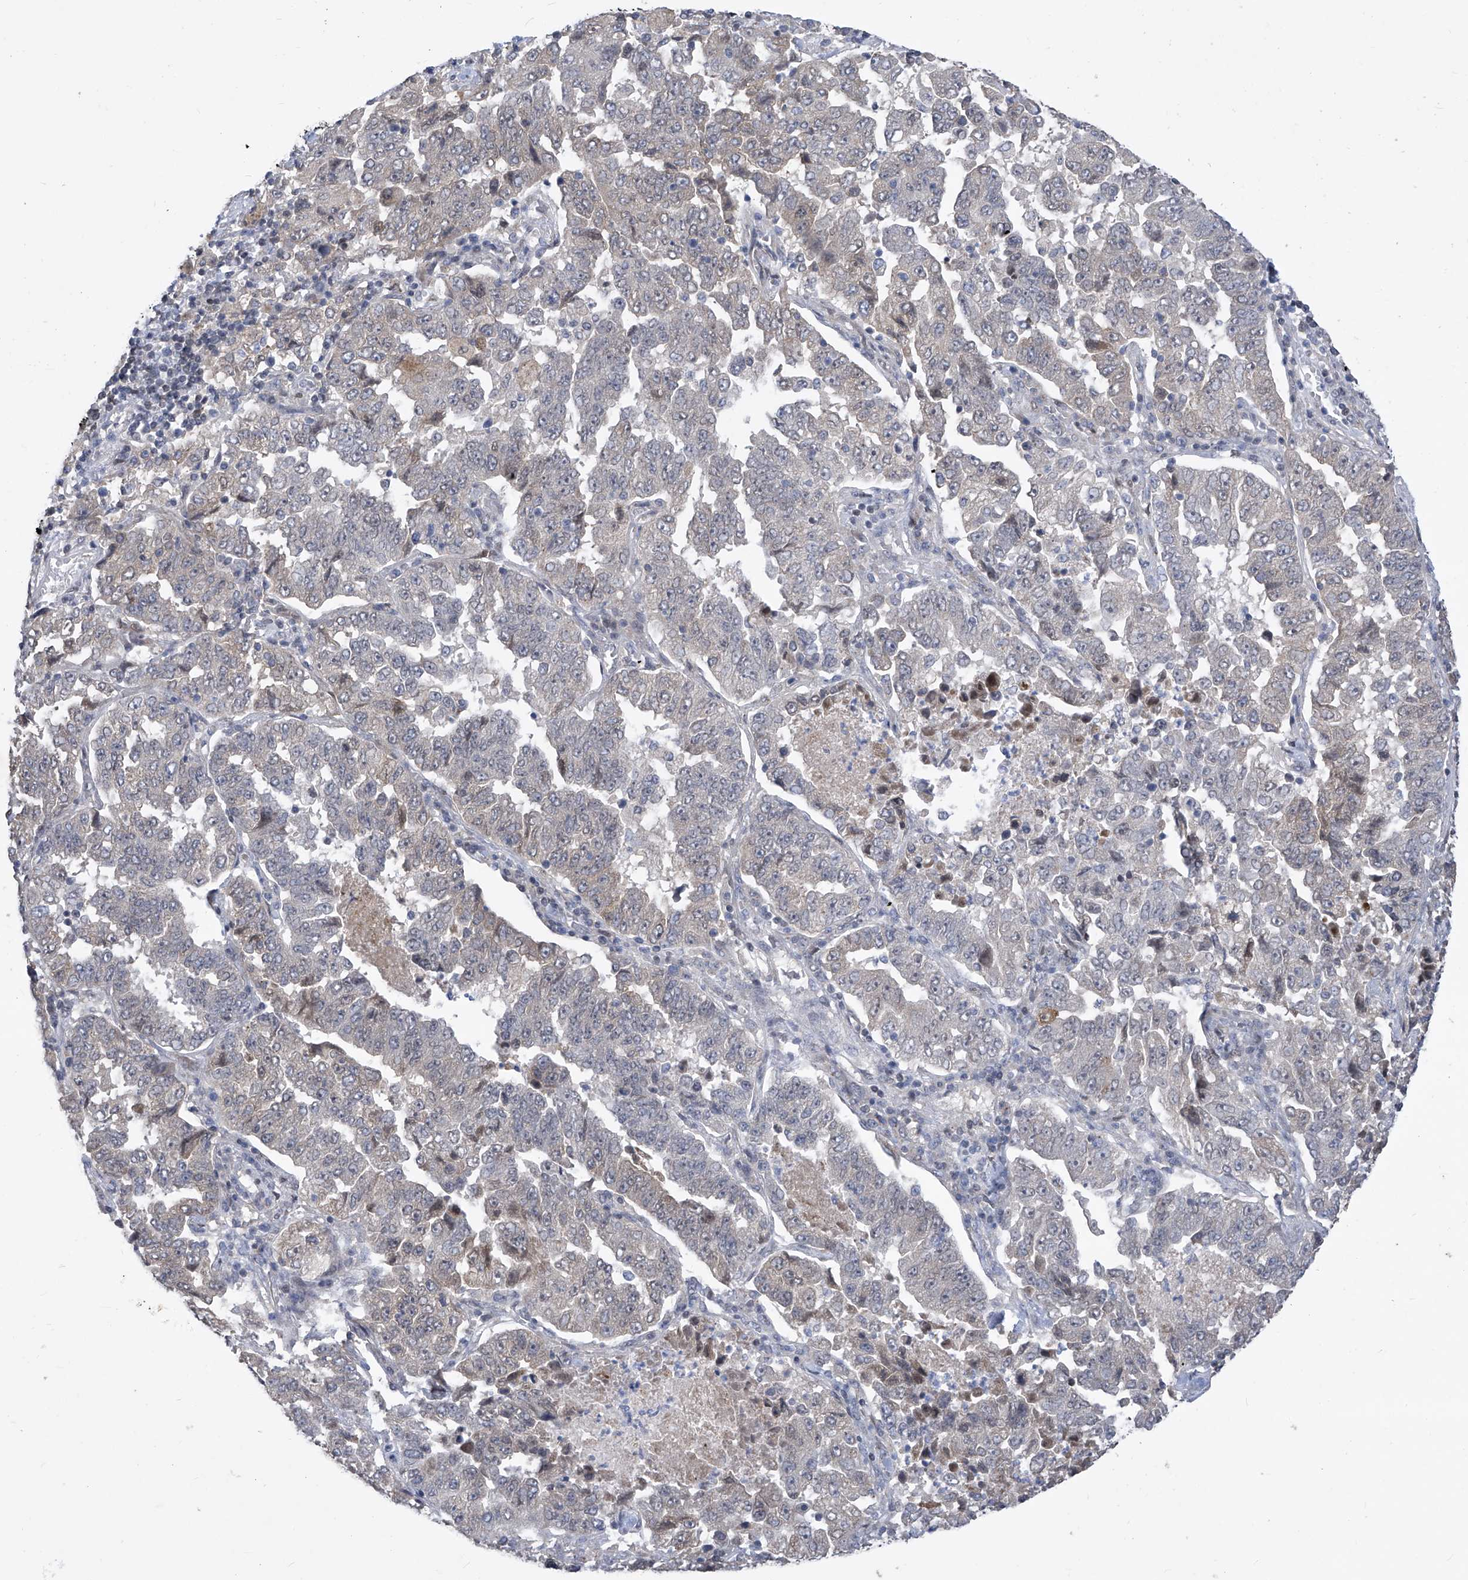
{"staining": {"intensity": "moderate", "quantity": "<25%", "location": "cytoplasmic/membranous"}, "tissue": "lung cancer", "cell_type": "Tumor cells", "image_type": "cancer", "snomed": [{"axis": "morphology", "description": "Adenocarcinoma, NOS"}, {"axis": "topography", "description": "Lung"}], "caption": "Lung adenocarcinoma stained for a protein demonstrates moderate cytoplasmic/membranous positivity in tumor cells.", "gene": "CETN2", "patient": {"sex": "female", "age": 51}}